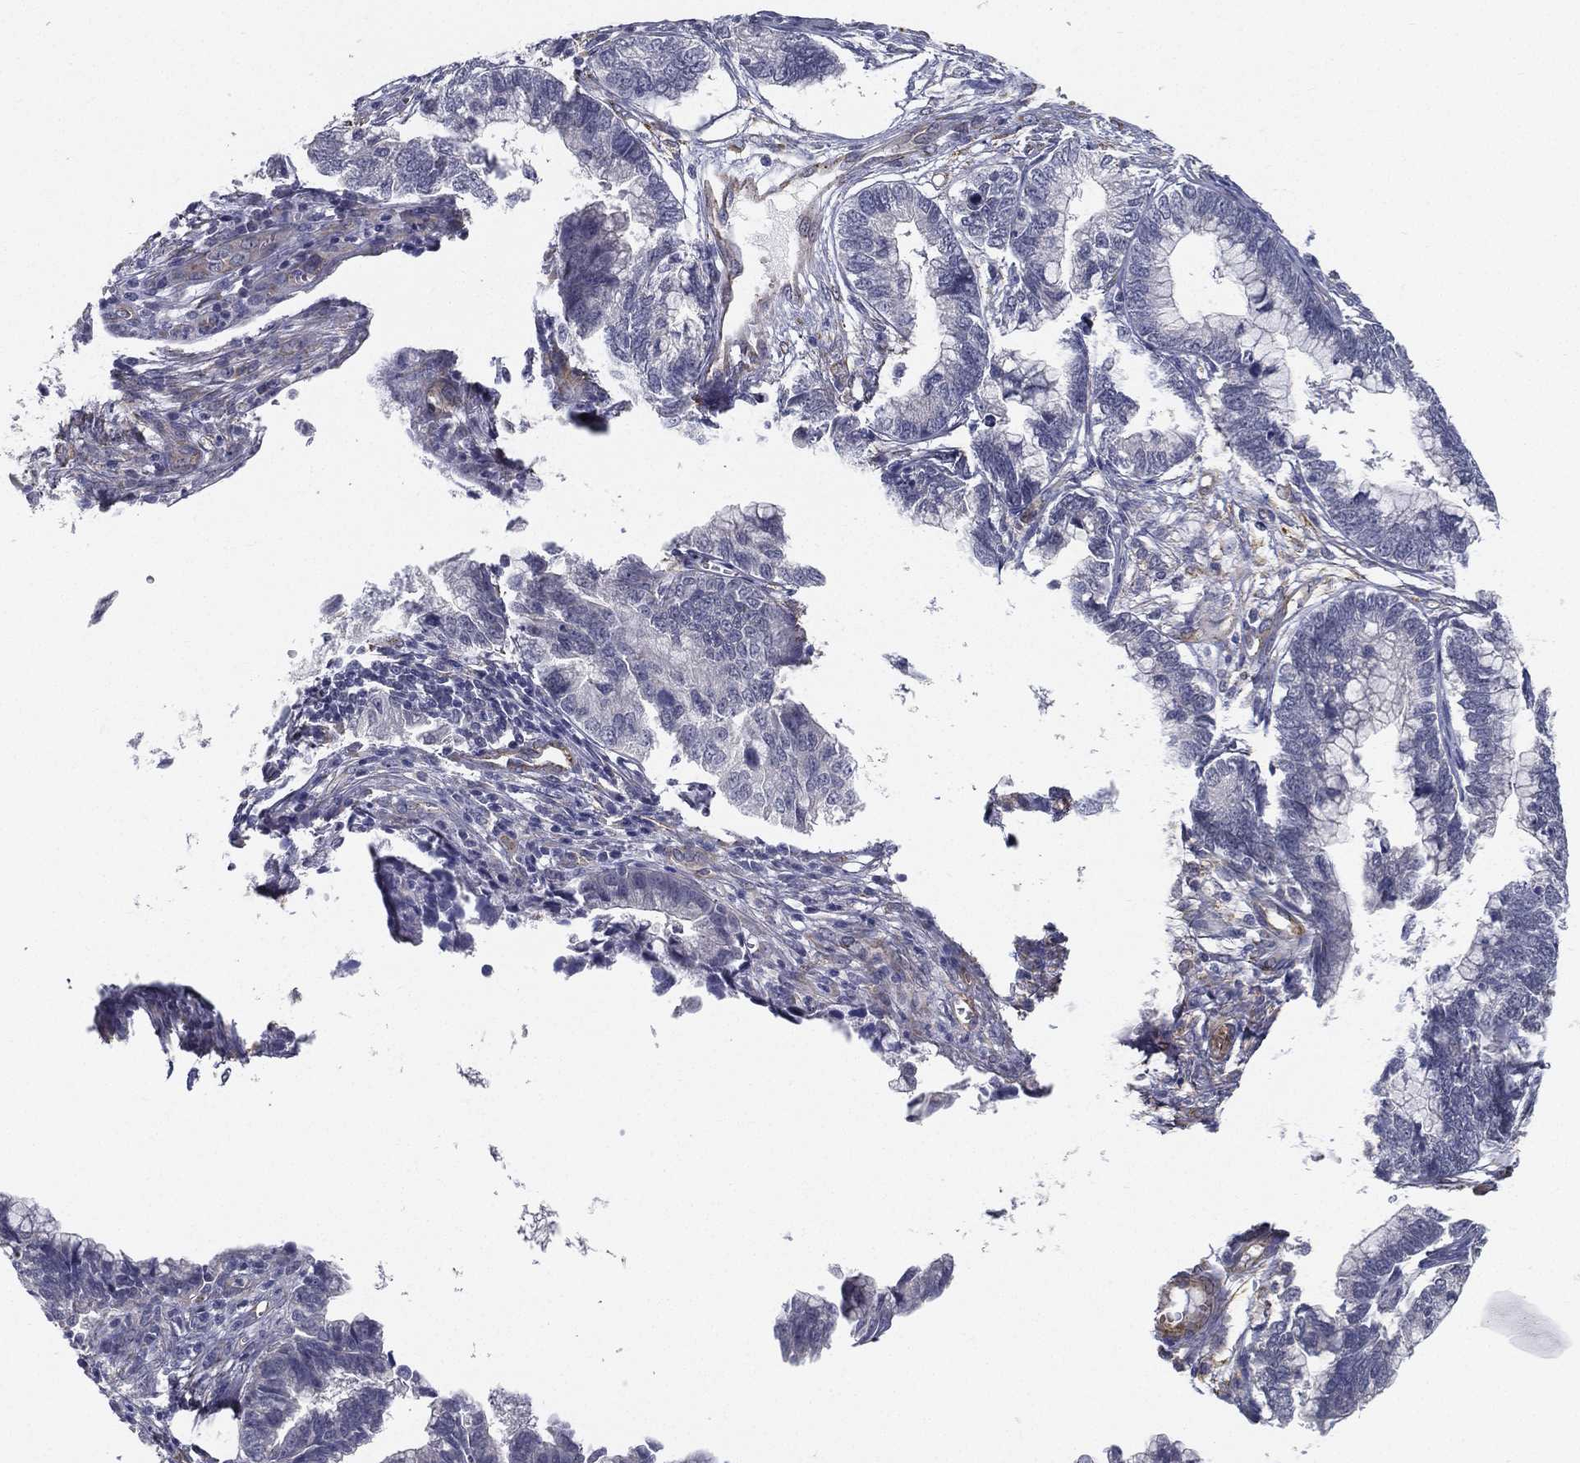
{"staining": {"intensity": "negative", "quantity": "none", "location": "none"}, "tissue": "cervical cancer", "cell_type": "Tumor cells", "image_type": "cancer", "snomed": [{"axis": "morphology", "description": "Adenocarcinoma, NOS"}, {"axis": "topography", "description": "Cervix"}], "caption": "A high-resolution image shows IHC staining of cervical adenocarcinoma, which displays no significant expression in tumor cells. (Stains: DAB immunohistochemistry with hematoxylin counter stain, Microscopy: brightfield microscopy at high magnification).", "gene": "LRRC56", "patient": {"sex": "female", "age": 44}}